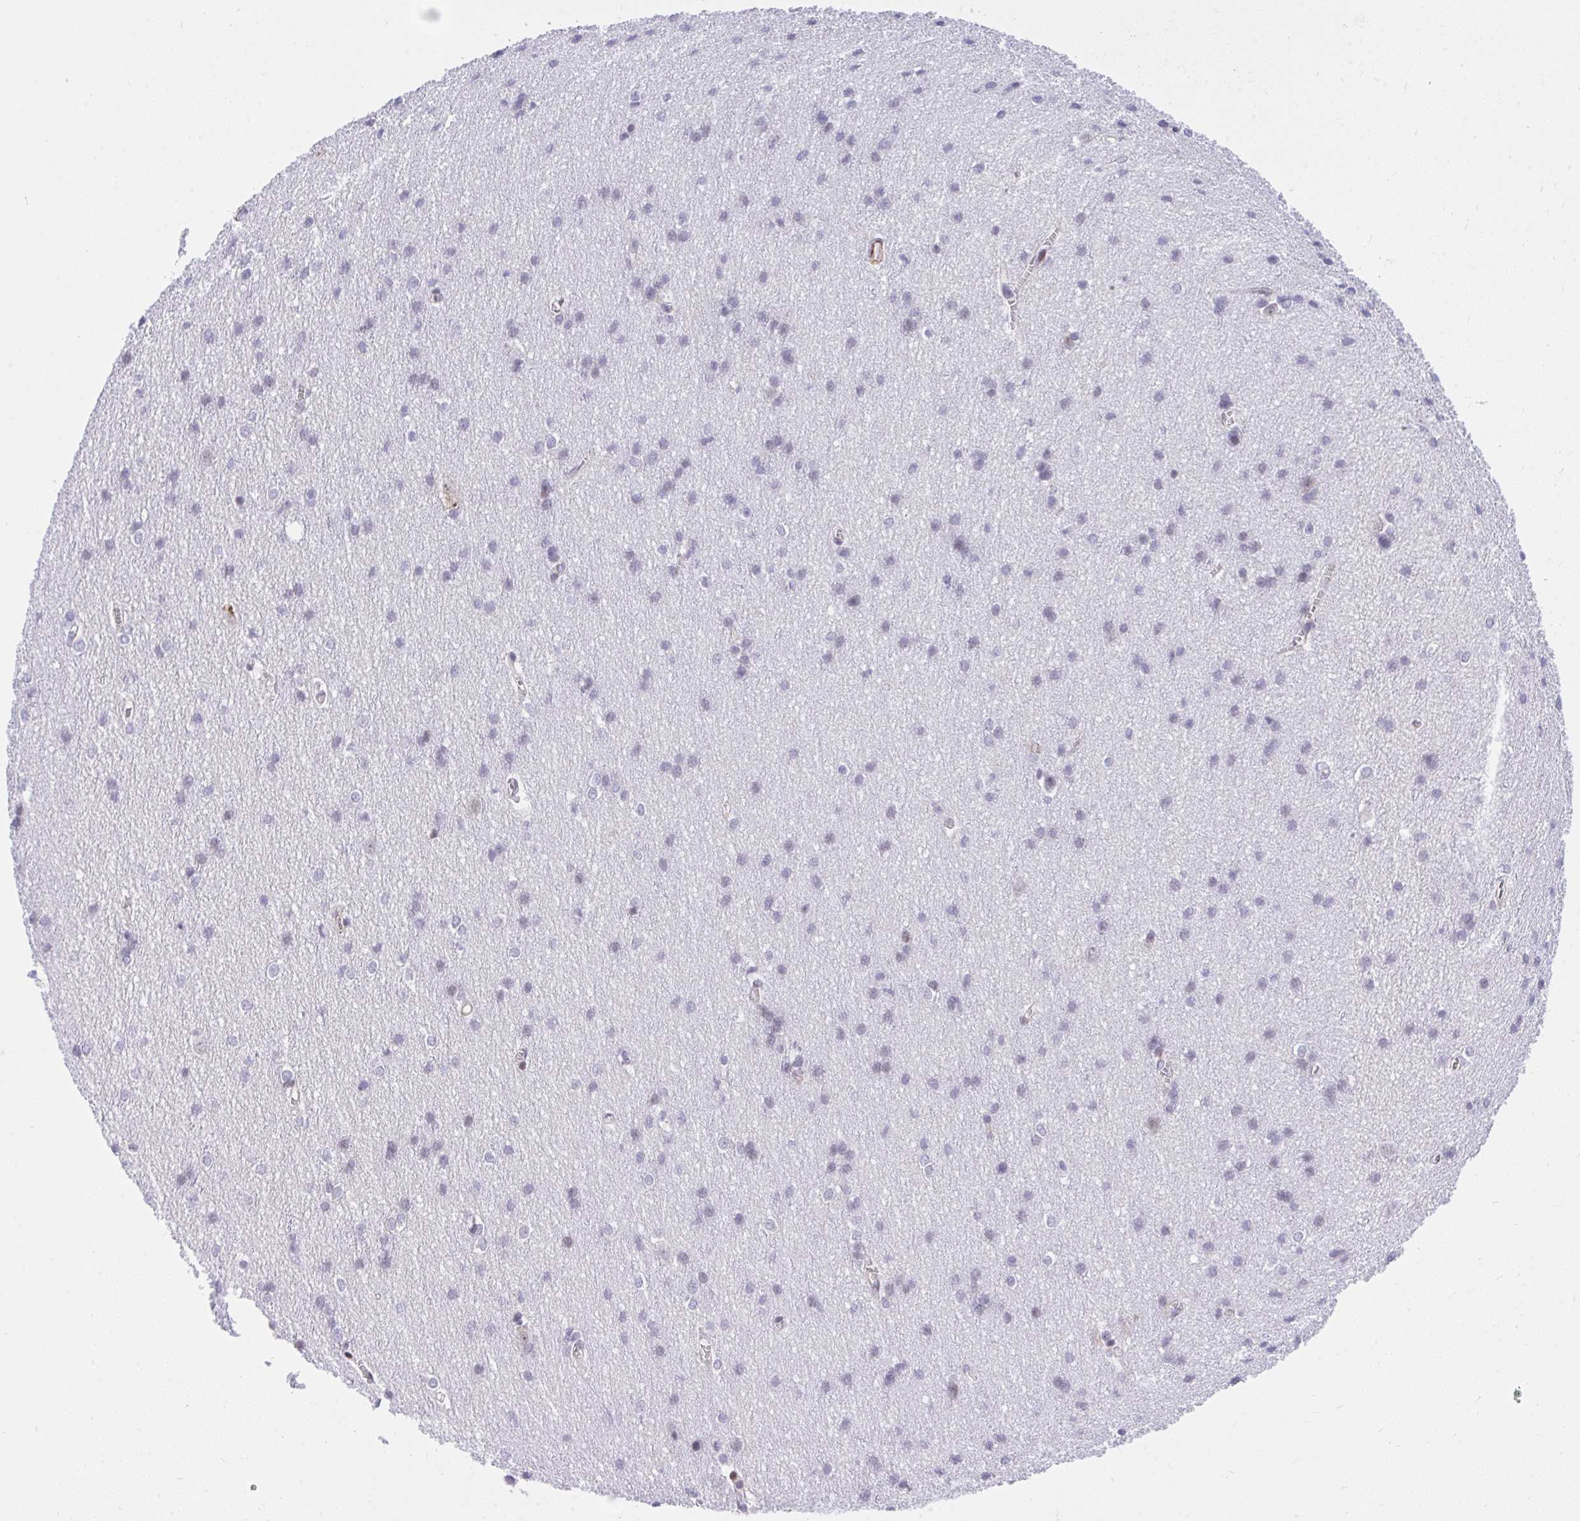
{"staining": {"intensity": "moderate", "quantity": "25%-75%", "location": "cytoplasmic/membranous"}, "tissue": "cerebral cortex", "cell_type": "Endothelial cells", "image_type": "normal", "snomed": [{"axis": "morphology", "description": "Normal tissue, NOS"}, {"axis": "topography", "description": "Cerebral cortex"}], "caption": "IHC of normal cerebral cortex displays medium levels of moderate cytoplasmic/membranous expression in approximately 25%-75% of endothelial cells. (DAB = brown stain, brightfield microscopy at high magnification).", "gene": "KCNN4", "patient": {"sex": "male", "age": 37}}